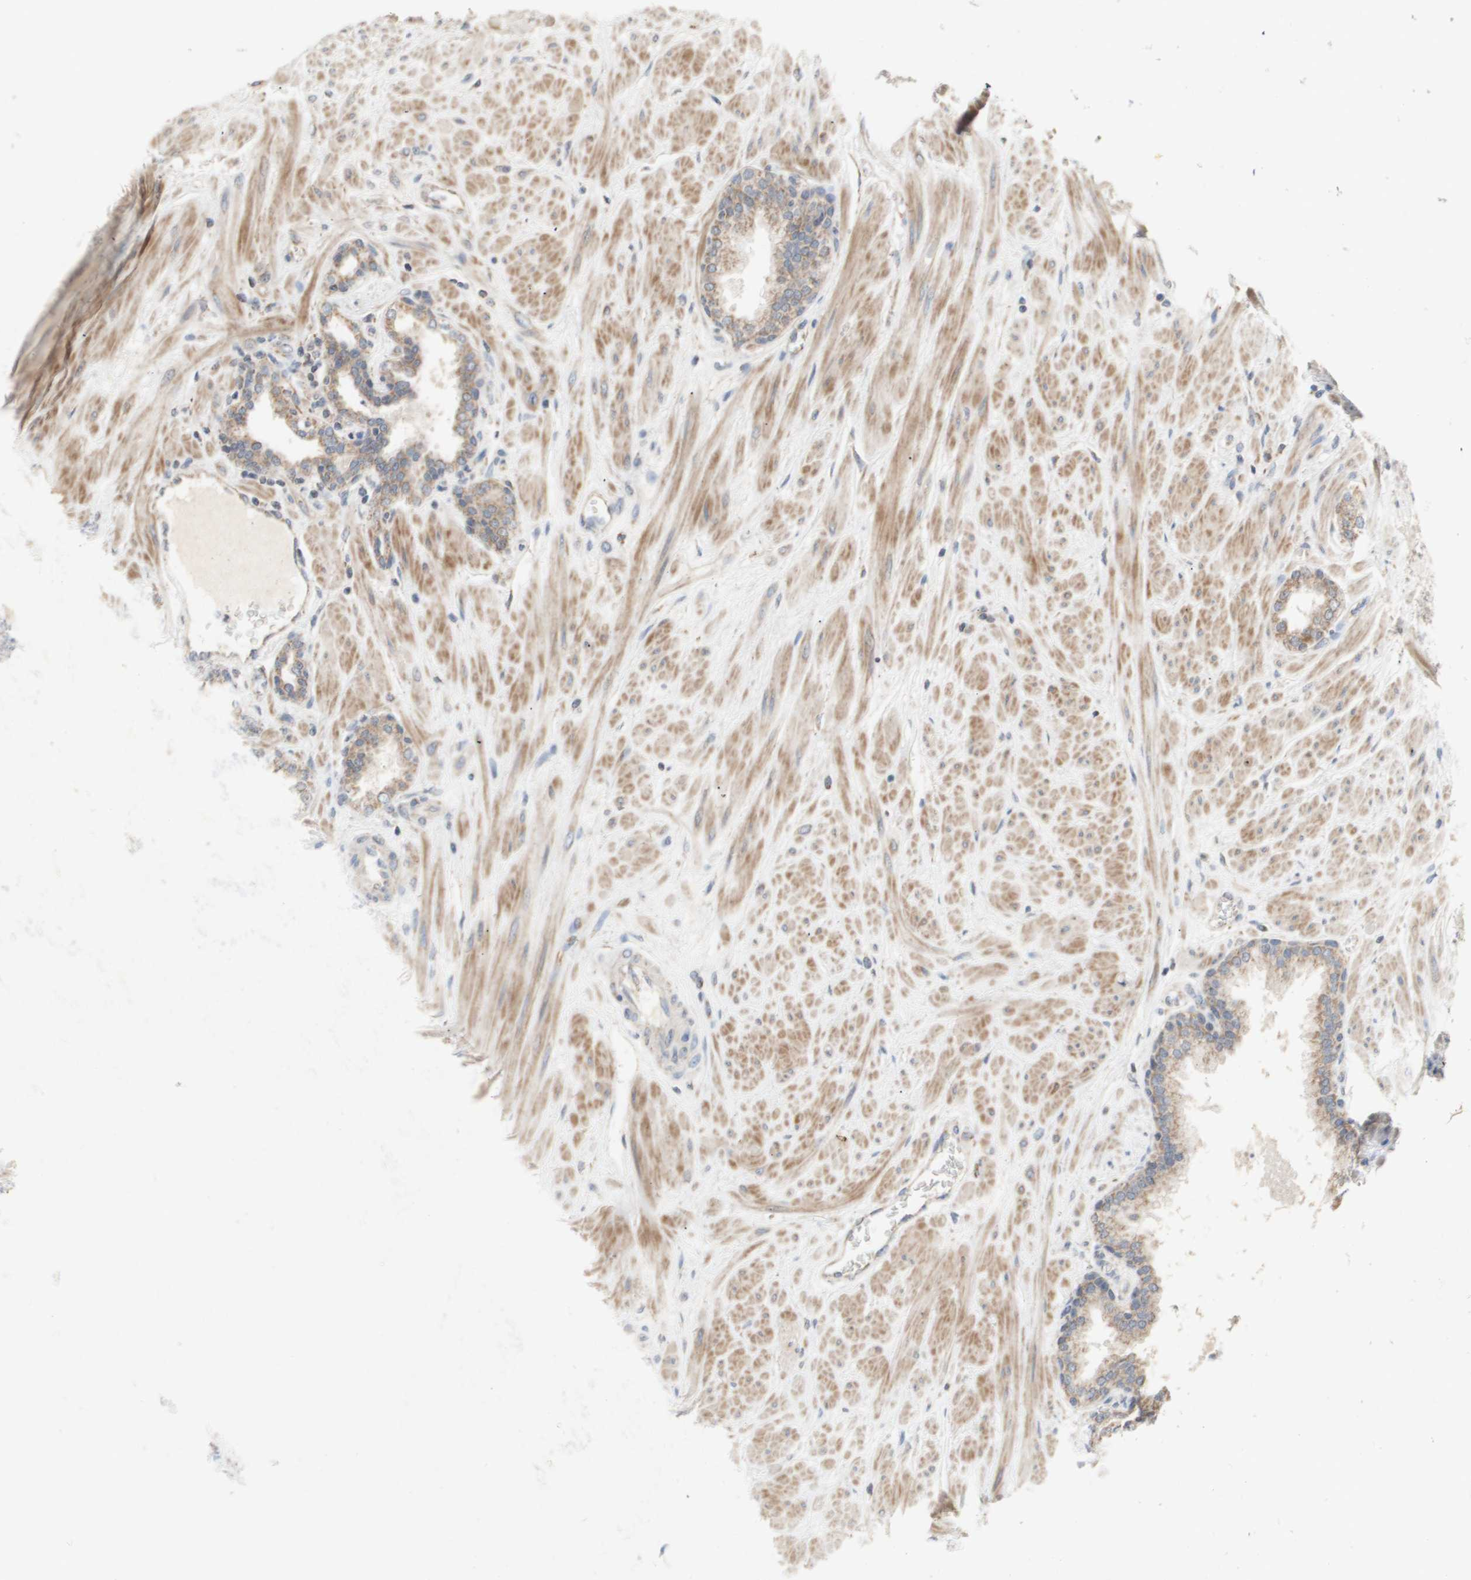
{"staining": {"intensity": "moderate", "quantity": "<25%", "location": "cytoplasmic/membranous"}, "tissue": "prostate", "cell_type": "Glandular cells", "image_type": "normal", "snomed": [{"axis": "morphology", "description": "Normal tissue, NOS"}, {"axis": "topography", "description": "Prostate"}], "caption": "Immunohistochemical staining of benign prostate exhibits low levels of moderate cytoplasmic/membranous positivity in about <25% of glandular cells.", "gene": "PTGIS", "patient": {"sex": "male", "age": 51}}